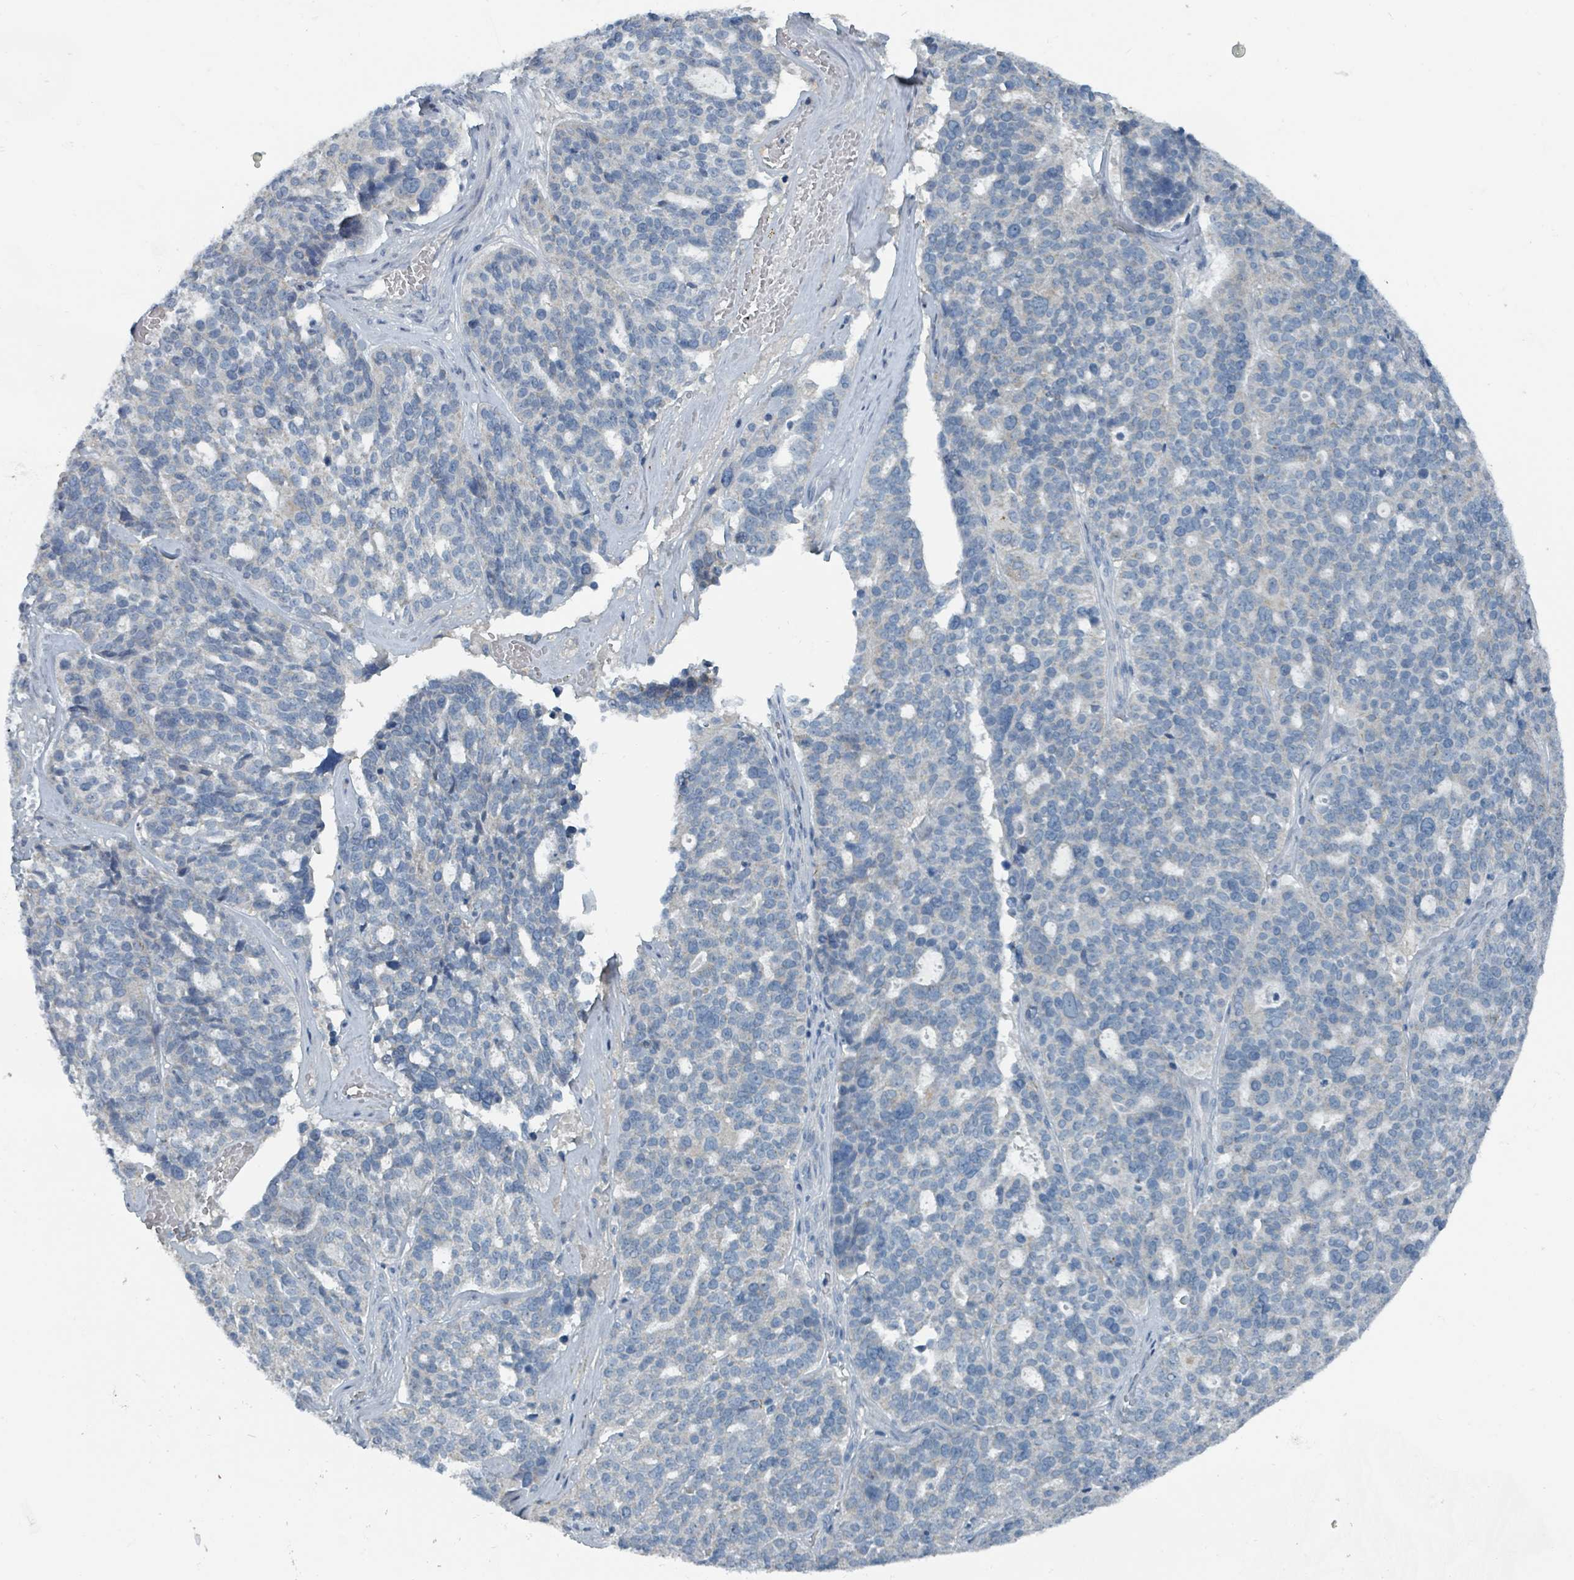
{"staining": {"intensity": "negative", "quantity": "none", "location": "none"}, "tissue": "ovarian cancer", "cell_type": "Tumor cells", "image_type": "cancer", "snomed": [{"axis": "morphology", "description": "Cystadenocarcinoma, serous, NOS"}, {"axis": "topography", "description": "Ovary"}], "caption": "Ovarian cancer (serous cystadenocarcinoma) stained for a protein using immunohistochemistry reveals no expression tumor cells.", "gene": "RASA4", "patient": {"sex": "female", "age": 59}}